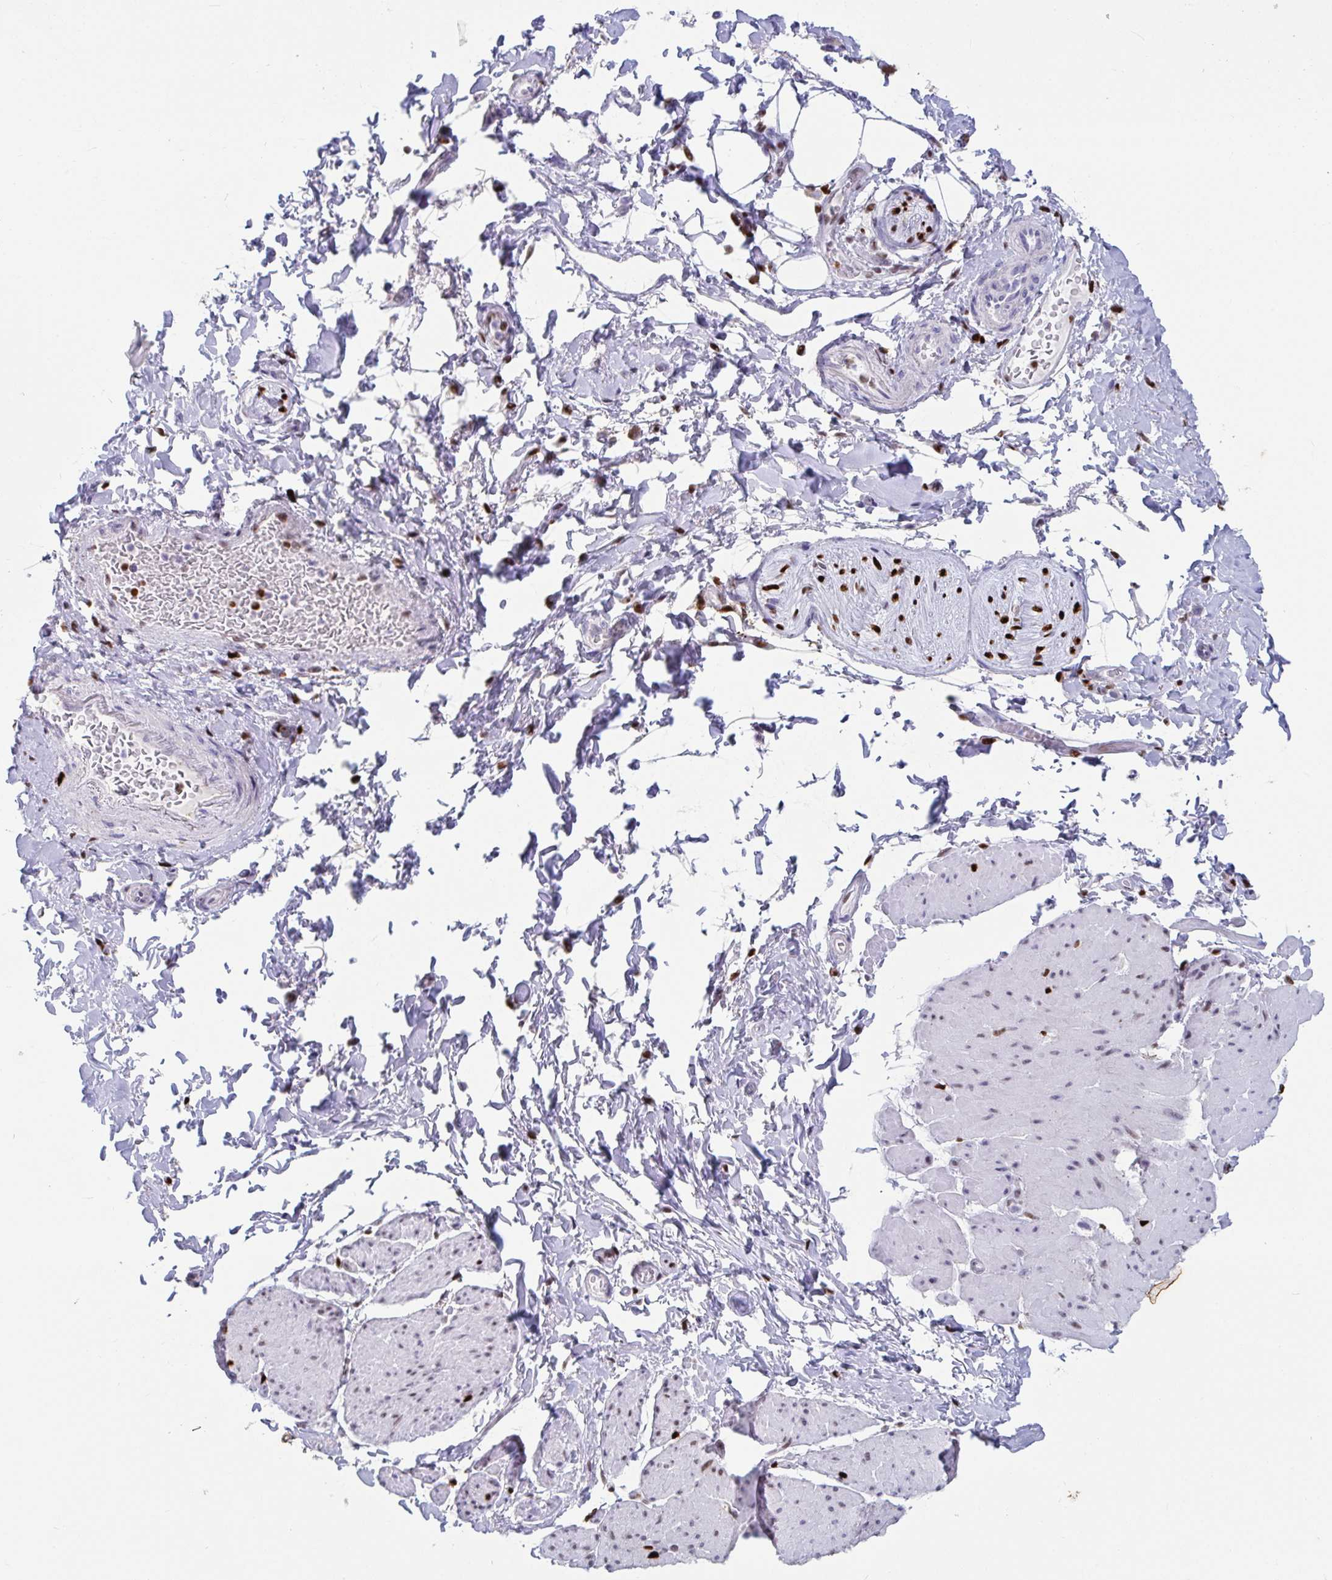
{"staining": {"intensity": "negative", "quantity": "none", "location": "none"}, "tissue": "adipose tissue", "cell_type": "Adipocytes", "image_type": "normal", "snomed": [{"axis": "morphology", "description": "Normal tissue, NOS"}, {"axis": "topography", "description": "Urinary bladder"}, {"axis": "topography", "description": "Peripheral nerve tissue"}], "caption": "Human adipose tissue stained for a protein using immunohistochemistry shows no staining in adipocytes.", "gene": "ZNF586", "patient": {"sex": "female", "age": 60}}